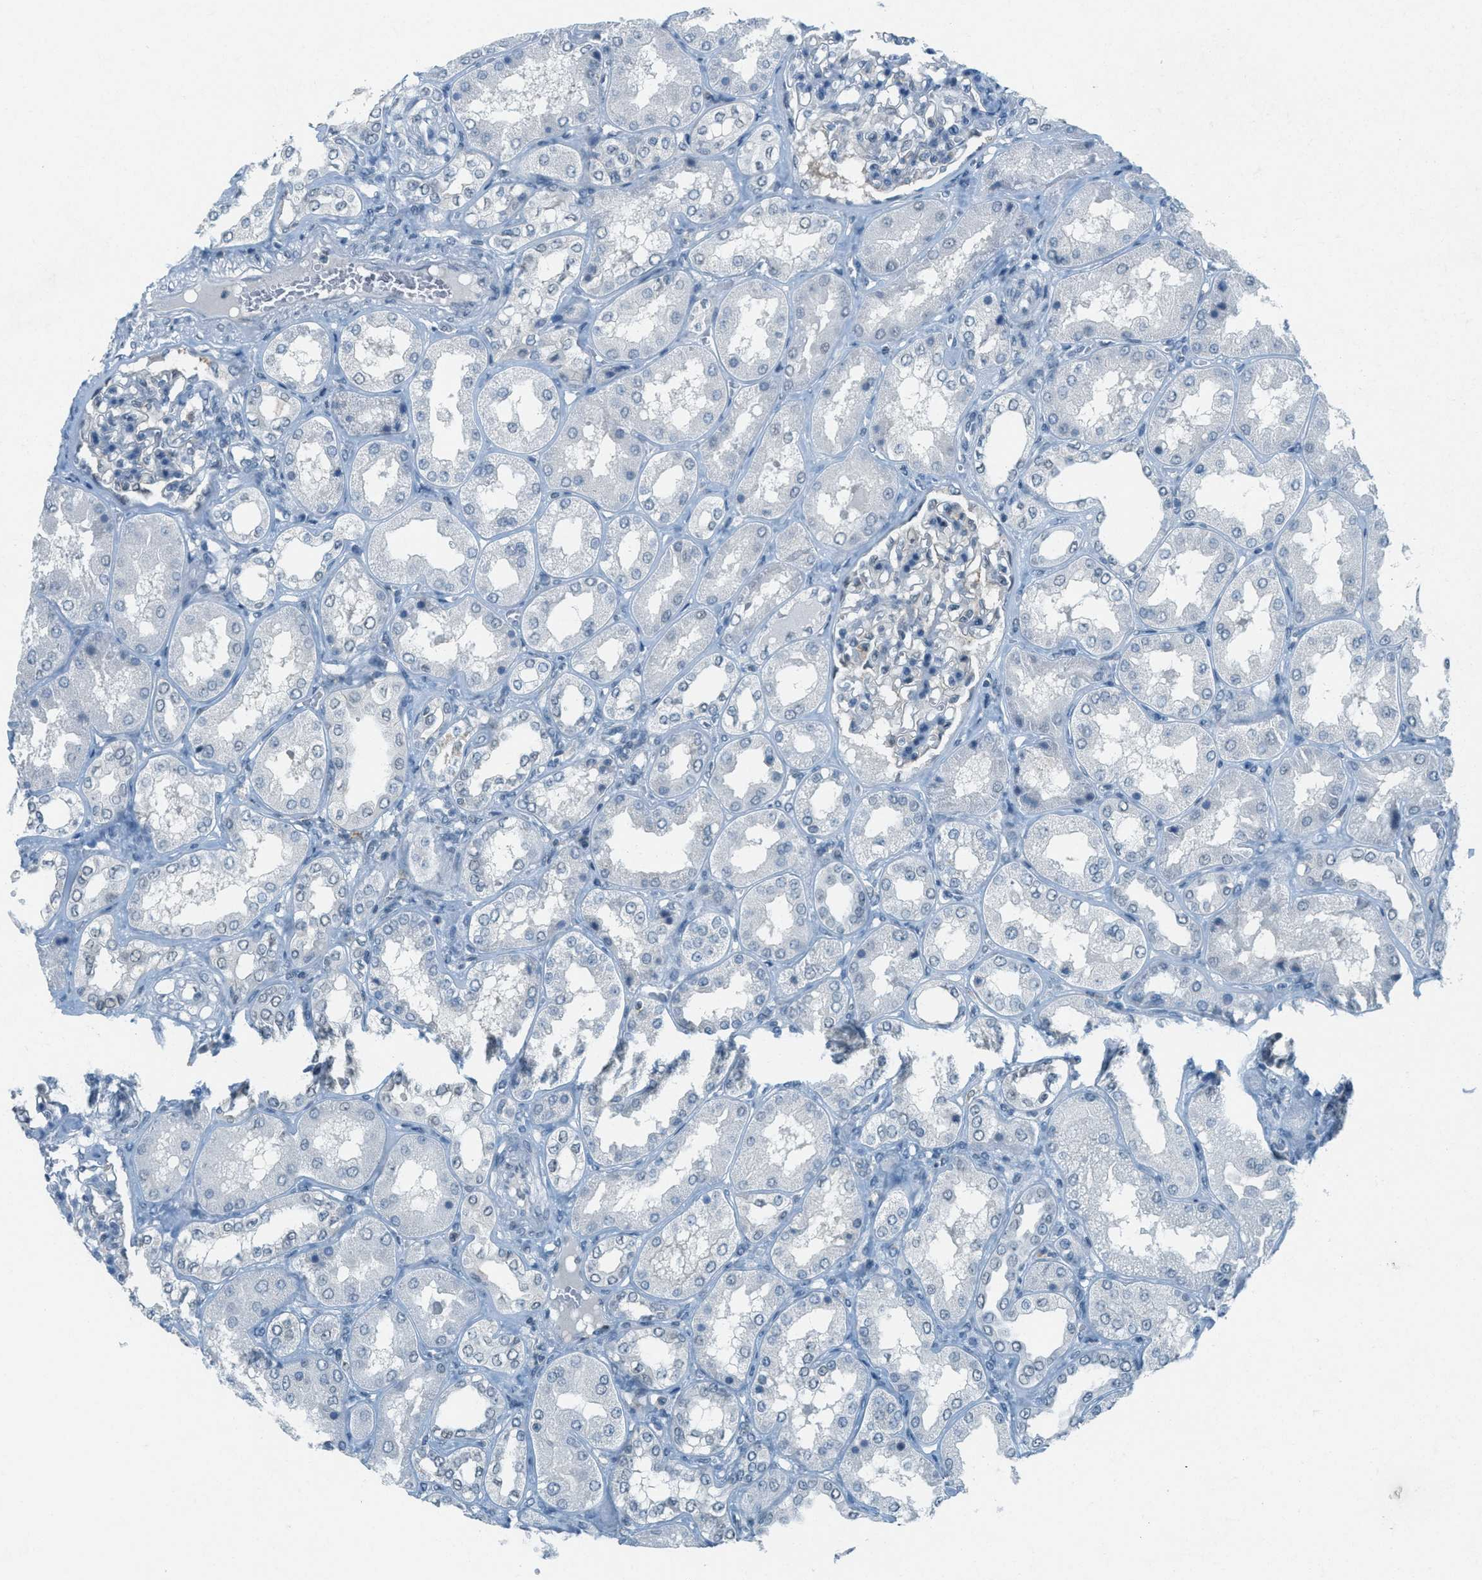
{"staining": {"intensity": "weak", "quantity": "25%-75%", "location": "cytoplasmic/membranous"}, "tissue": "kidney", "cell_type": "Cells in glomeruli", "image_type": "normal", "snomed": [{"axis": "morphology", "description": "Normal tissue, NOS"}, {"axis": "topography", "description": "Kidney"}], "caption": "IHC histopathology image of unremarkable kidney: human kidney stained using immunohistochemistry (IHC) displays low levels of weak protein expression localized specifically in the cytoplasmic/membranous of cells in glomeruli, appearing as a cytoplasmic/membranous brown color.", "gene": "FYN", "patient": {"sex": "female", "age": 56}}